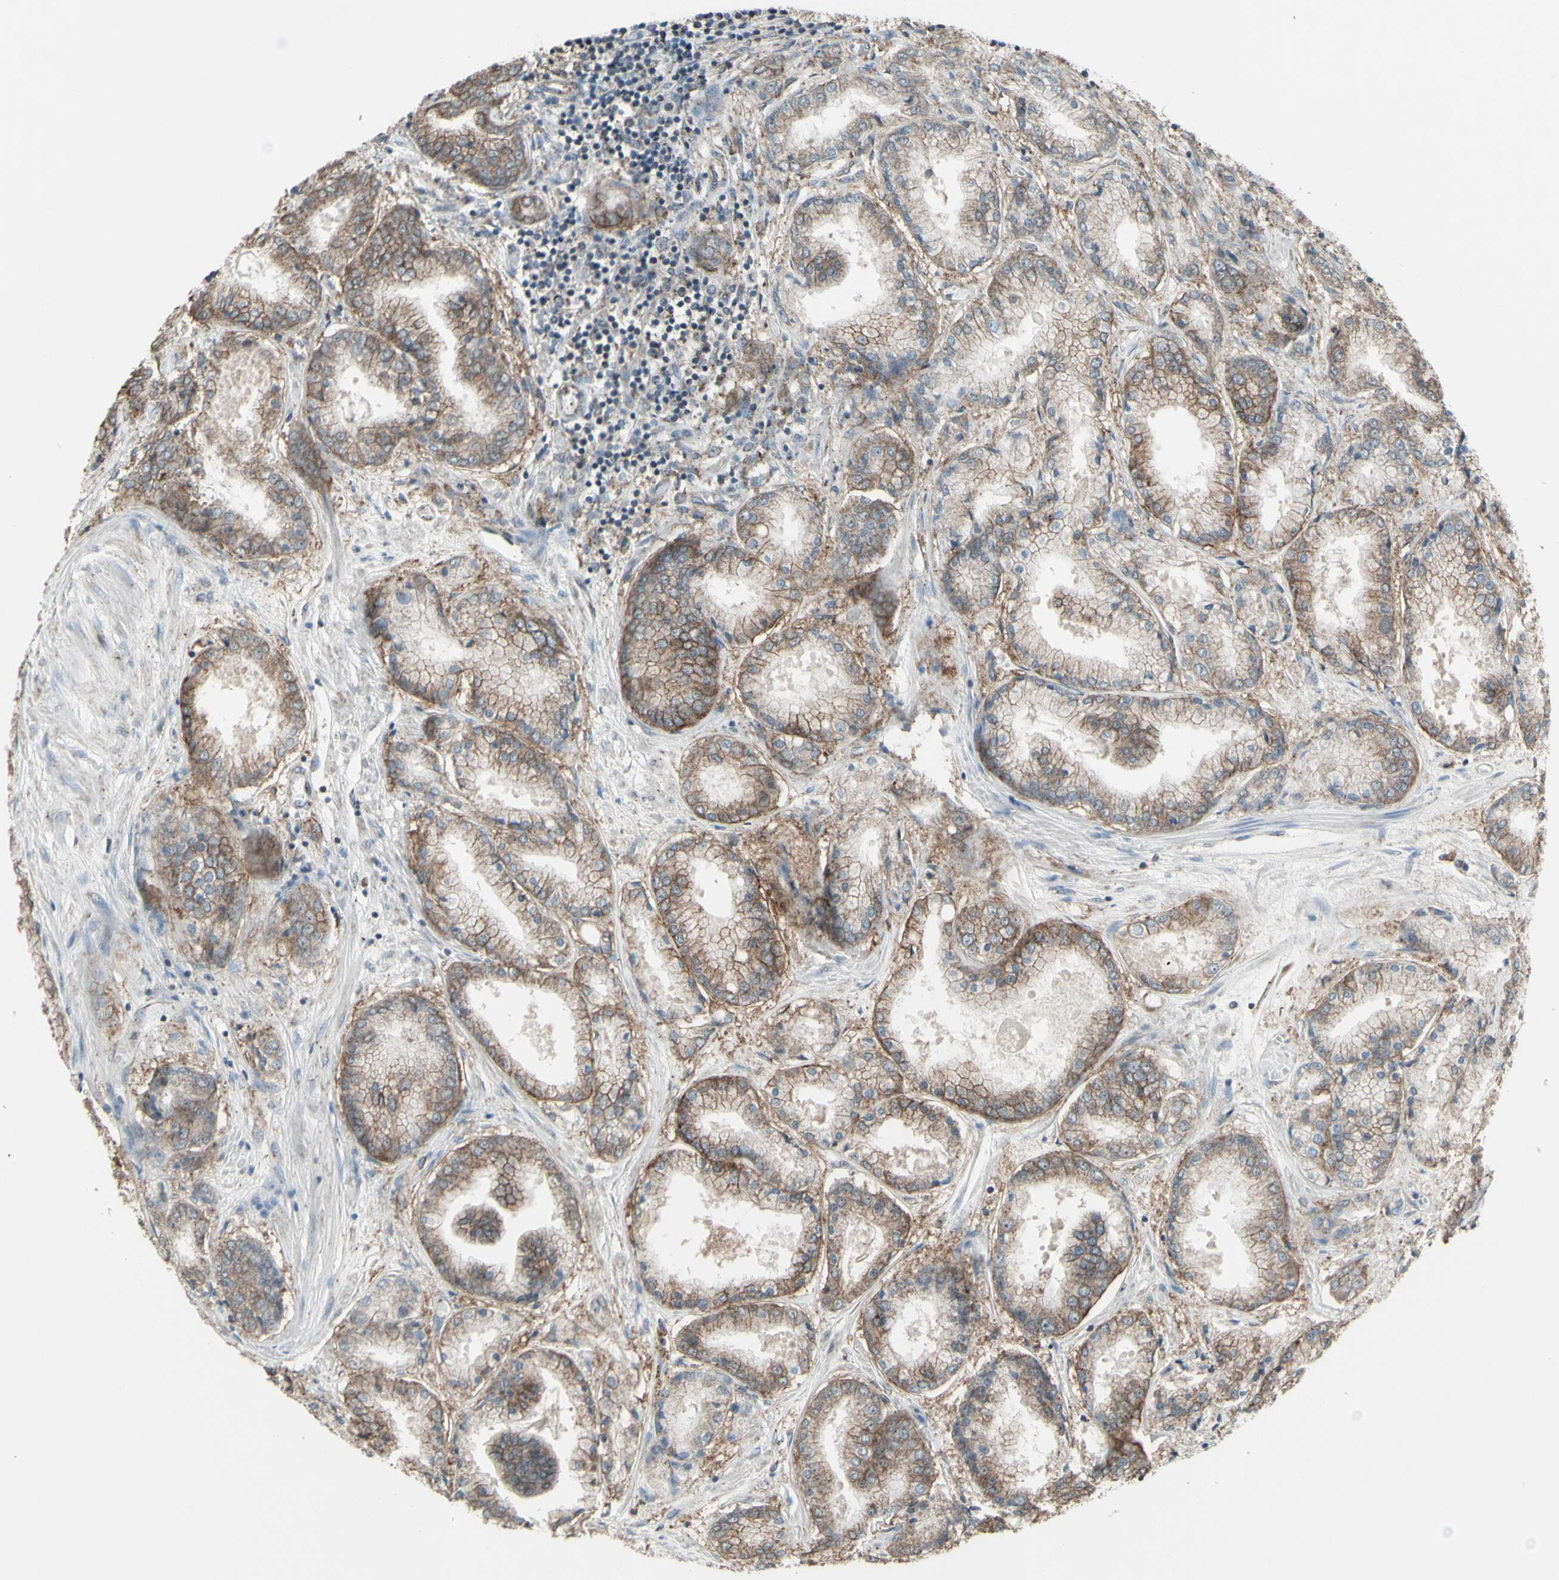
{"staining": {"intensity": "weak", "quantity": ">75%", "location": "cytoplasmic/membranous"}, "tissue": "prostate cancer", "cell_type": "Tumor cells", "image_type": "cancer", "snomed": [{"axis": "morphology", "description": "Adenocarcinoma, High grade"}, {"axis": "topography", "description": "Prostate"}], "caption": "About >75% of tumor cells in prostate adenocarcinoma (high-grade) display weak cytoplasmic/membranous protein expression as visualized by brown immunohistochemical staining.", "gene": "FXYD3", "patient": {"sex": "male", "age": 59}}